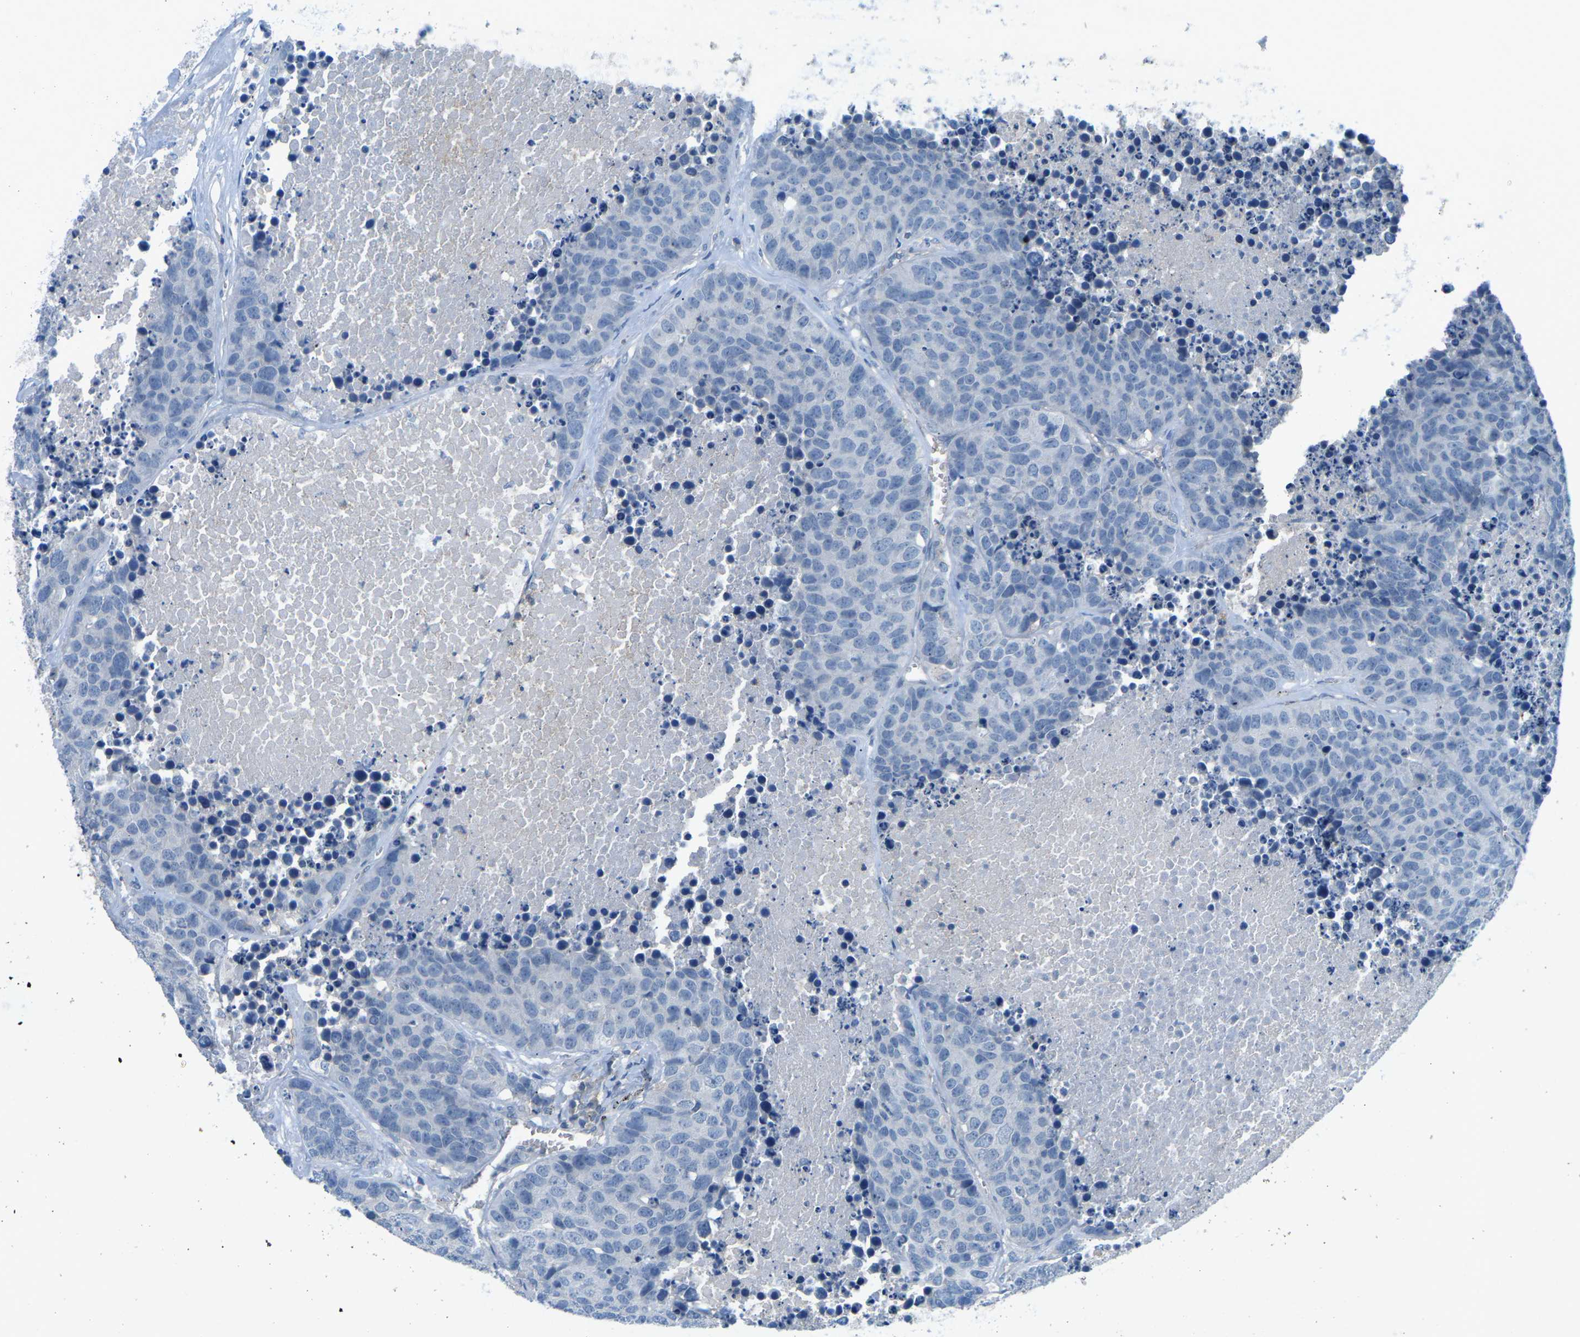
{"staining": {"intensity": "negative", "quantity": "none", "location": "none"}, "tissue": "carcinoid", "cell_type": "Tumor cells", "image_type": "cancer", "snomed": [{"axis": "morphology", "description": "Carcinoid, malignant, NOS"}, {"axis": "topography", "description": "Lung"}], "caption": "Tumor cells are negative for protein expression in human carcinoid. (Stains: DAB immunohistochemistry (IHC) with hematoxylin counter stain, Microscopy: brightfield microscopy at high magnification).", "gene": "CD47", "patient": {"sex": "male", "age": 60}}